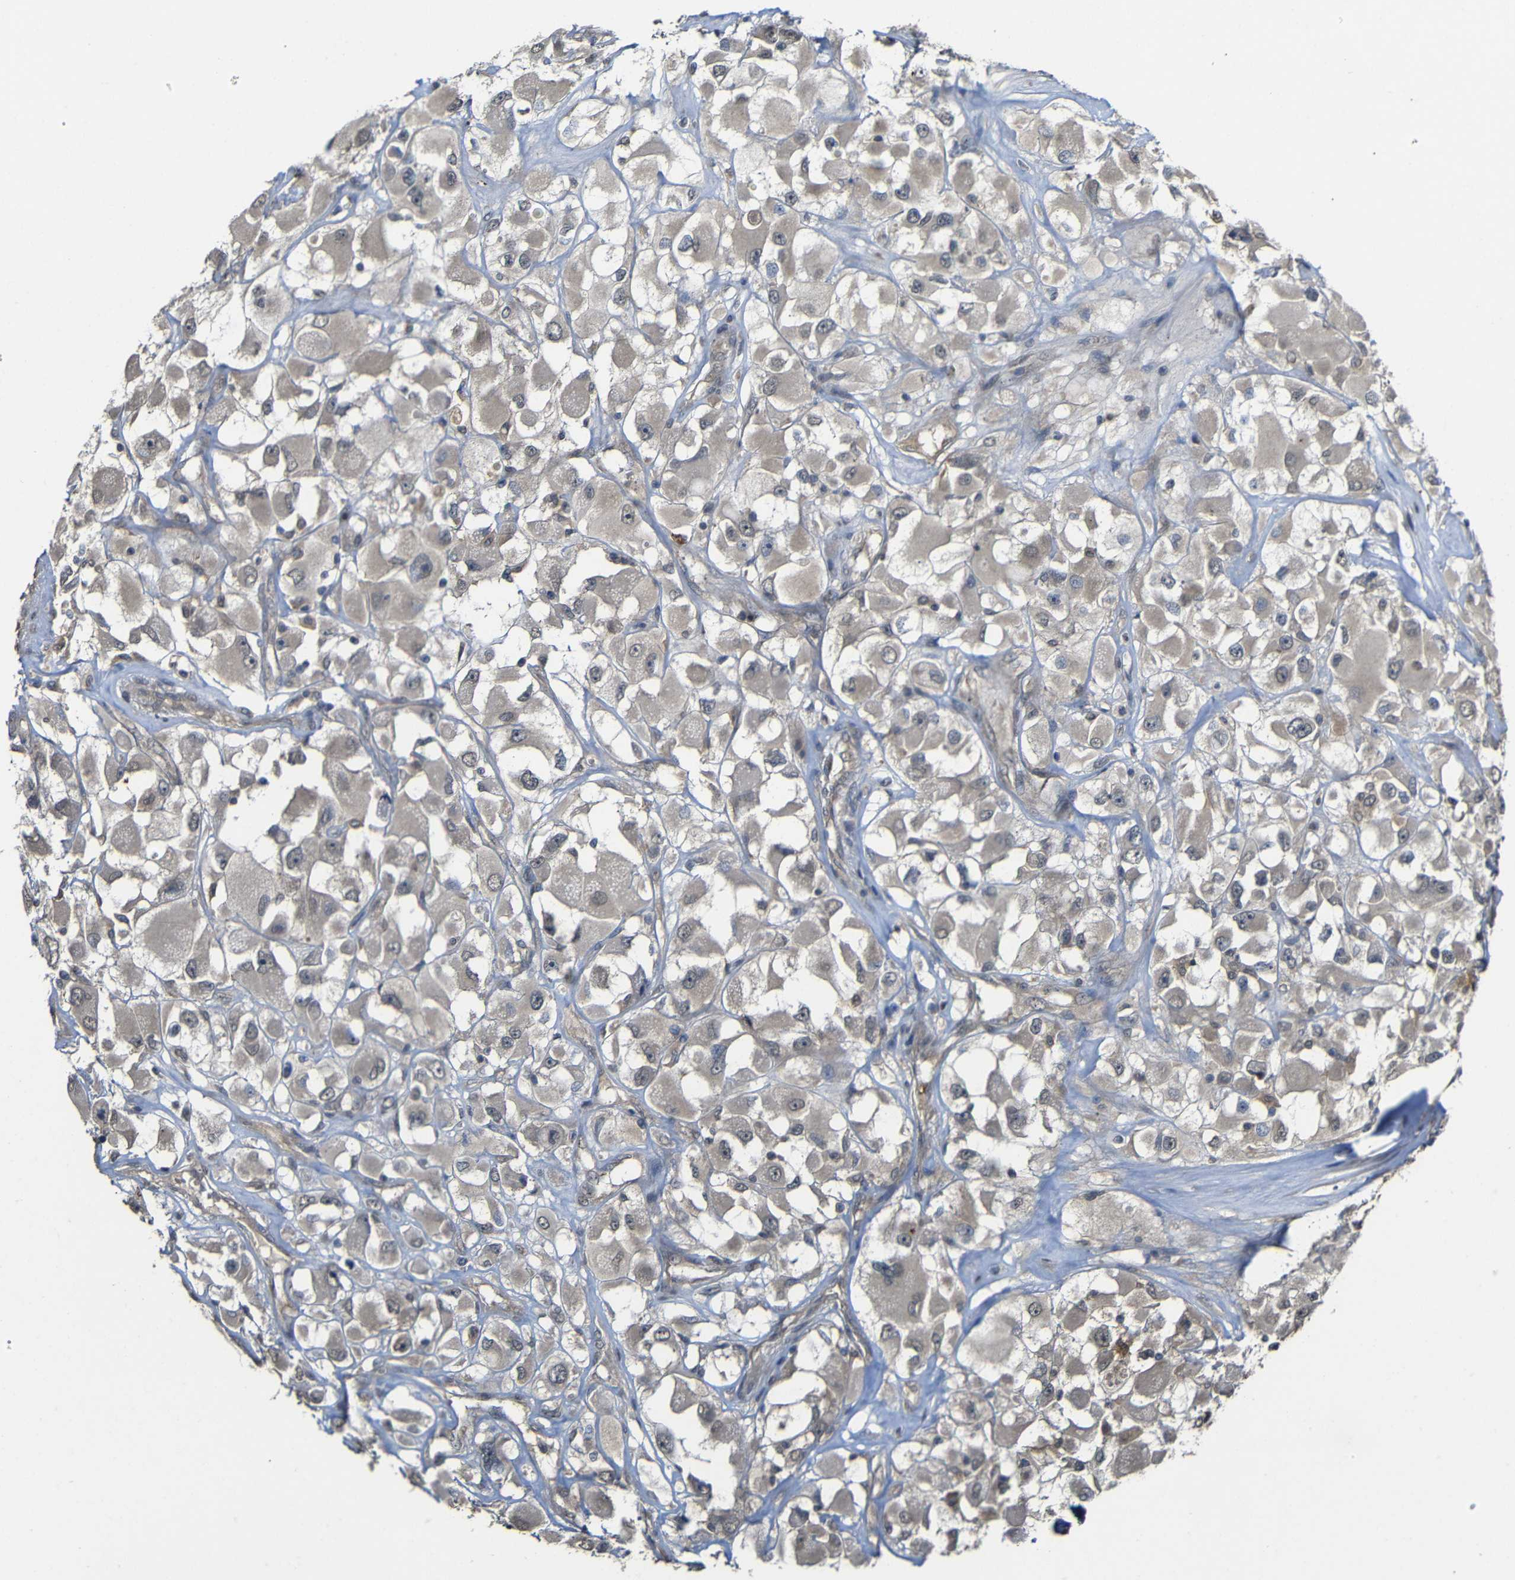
{"staining": {"intensity": "negative", "quantity": "none", "location": "none"}, "tissue": "renal cancer", "cell_type": "Tumor cells", "image_type": "cancer", "snomed": [{"axis": "morphology", "description": "Adenocarcinoma, NOS"}, {"axis": "topography", "description": "Kidney"}], "caption": "Image shows no protein positivity in tumor cells of renal cancer (adenocarcinoma) tissue. (Immunohistochemistry (ihc), brightfield microscopy, high magnification).", "gene": "ATG12", "patient": {"sex": "female", "age": 52}}